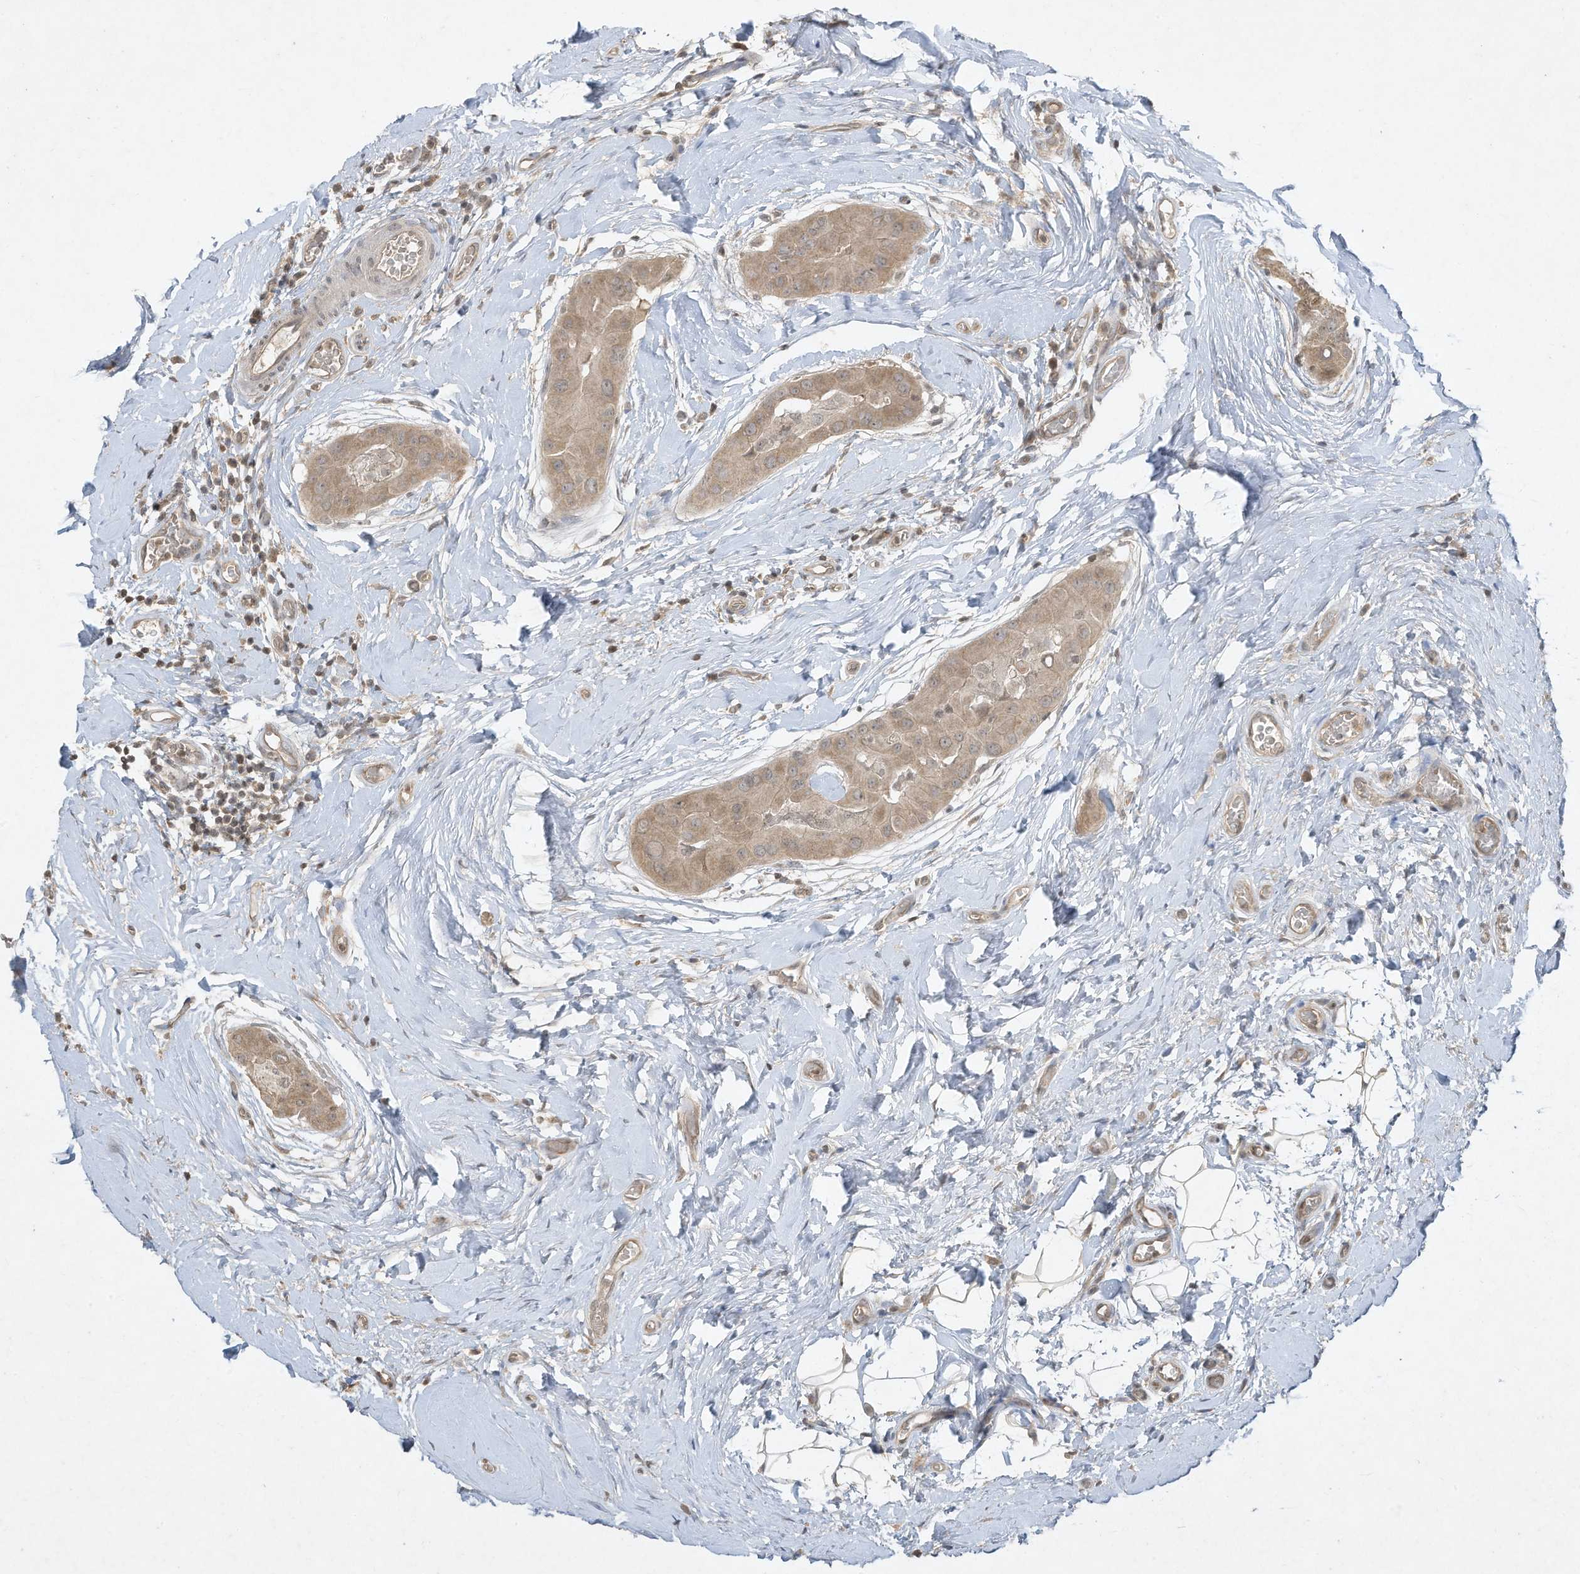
{"staining": {"intensity": "weak", "quantity": ">75%", "location": "cytoplasmic/membranous"}, "tissue": "thyroid cancer", "cell_type": "Tumor cells", "image_type": "cancer", "snomed": [{"axis": "morphology", "description": "Papillary adenocarcinoma, NOS"}, {"axis": "topography", "description": "Thyroid gland"}], "caption": "This photomicrograph displays IHC staining of human thyroid cancer, with low weak cytoplasmic/membranous positivity in about >75% of tumor cells.", "gene": "MATN2", "patient": {"sex": "male", "age": 33}}